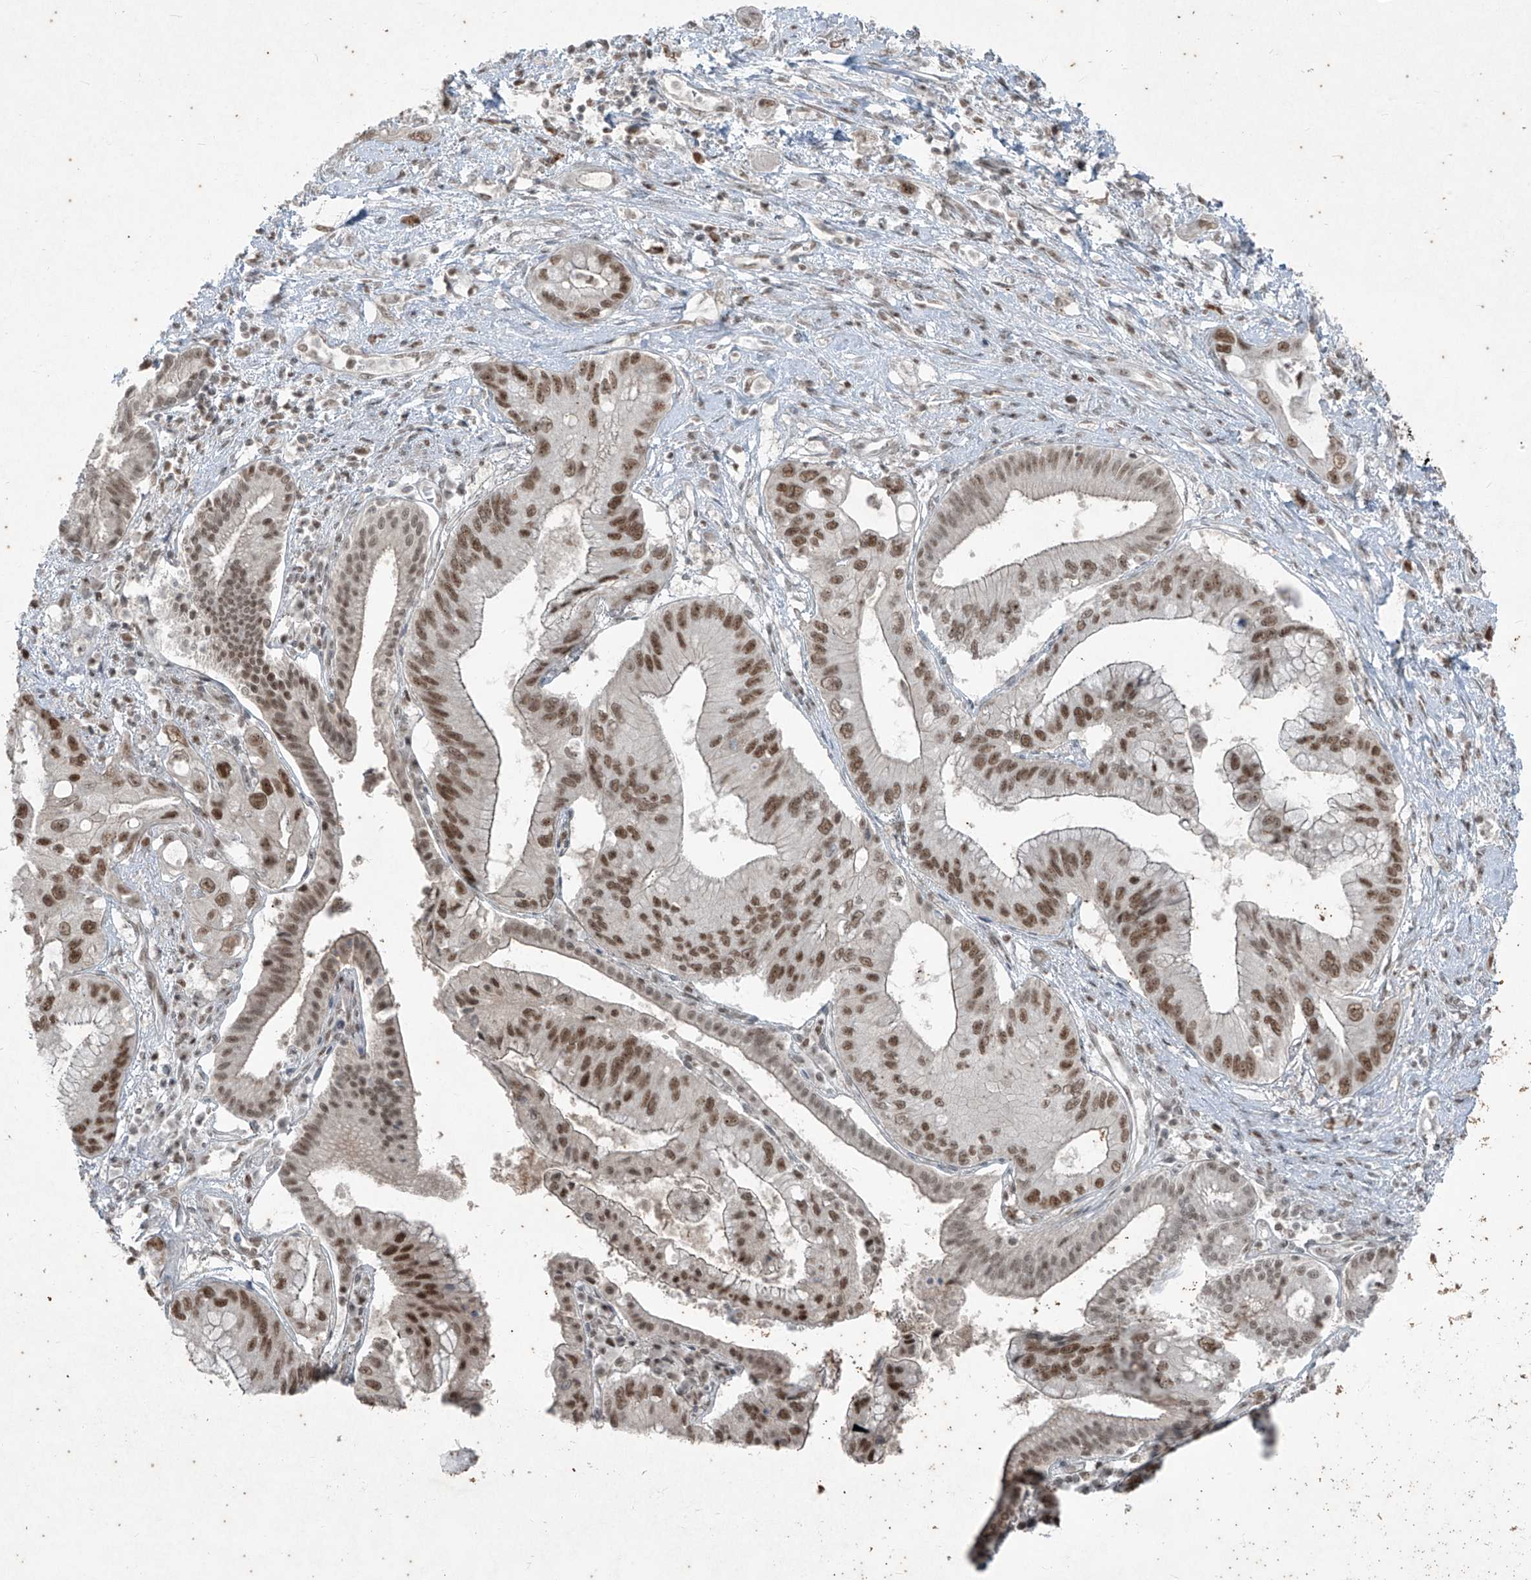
{"staining": {"intensity": "moderate", "quantity": ">75%", "location": "nuclear"}, "tissue": "pancreatic cancer", "cell_type": "Tumor cells", "image_type": "cancer", "snomed": [{"axis": "morphology", "description": "Inflammation, NOS"}, {"axis": "morphology", "description": "Adenocarcinoma, NOS"}, {"axis": "topography", "description": "Pancreas"}], "caption": "The histopathology image reveals staining of pancreatic cancer (adenocarcinoma), revealing moderate nuclear protein positivity (brown color) within tumor cells. The staining is performed using DAB (3,3'-diaminobenzidine) brown chromogen to label protein expression. The nuclei are counter-stained blue using hematoxylin.", "gene": "ZNF354B", "patient": {"sex": "female", "age": 56}}